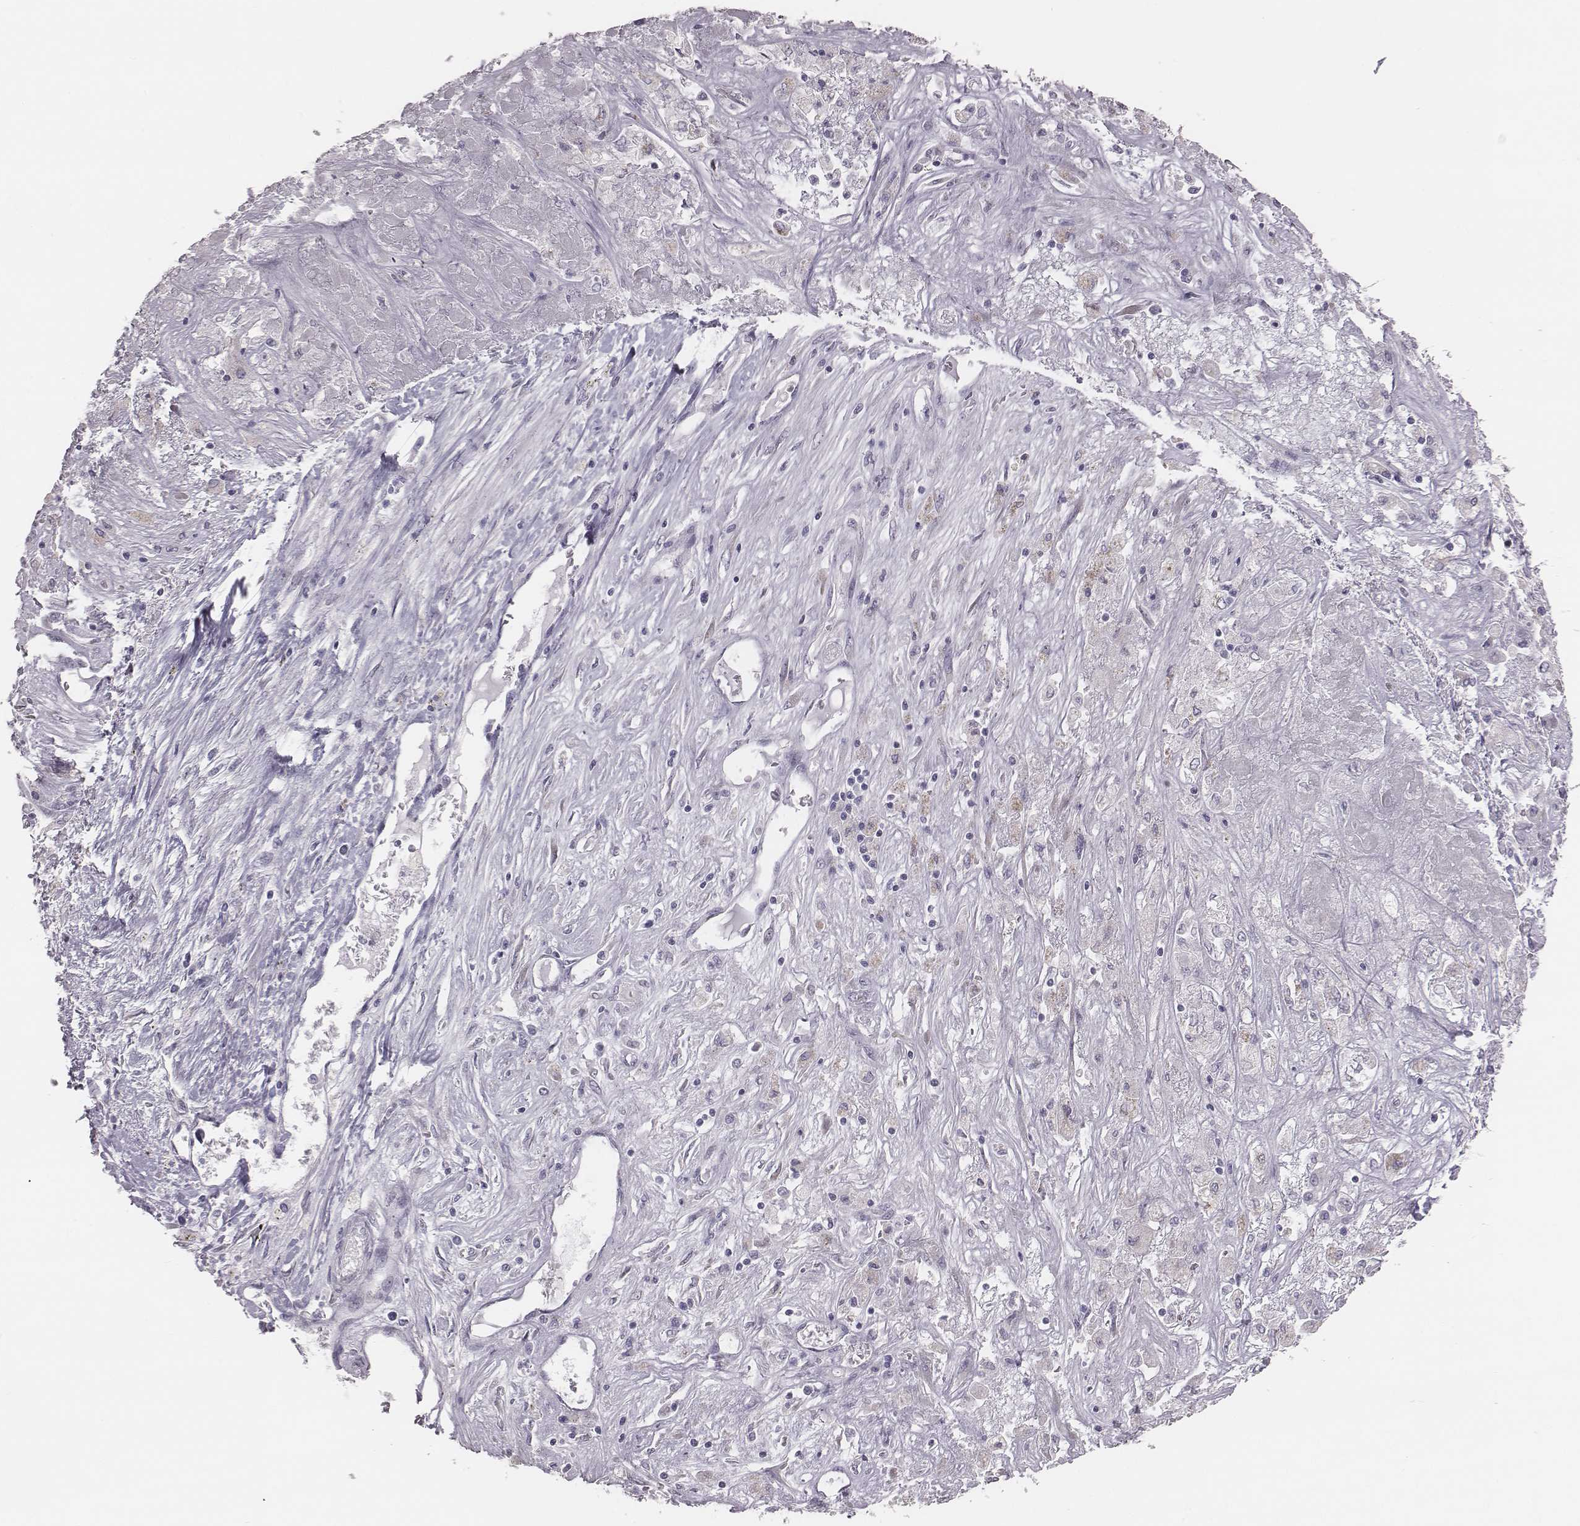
{"staining": {"intensity": "negative", "quantity": "none", "location": "none"}, "tissue": "liver cancer", "cell_type": "Tumor cells", "image_type": "cancer", "snomed": [{"axis": "morphology", "description": "Cholangiocarcinoma"}, {"axis": "topography", "description": "Liver"}], "caption": "There is no significant staining in tumor cells of cholangiocarcinoma (liver). Nuclei are stained in blue.", "gene": "C6orf58", "patient": {"sex": "female", "age": 52}}